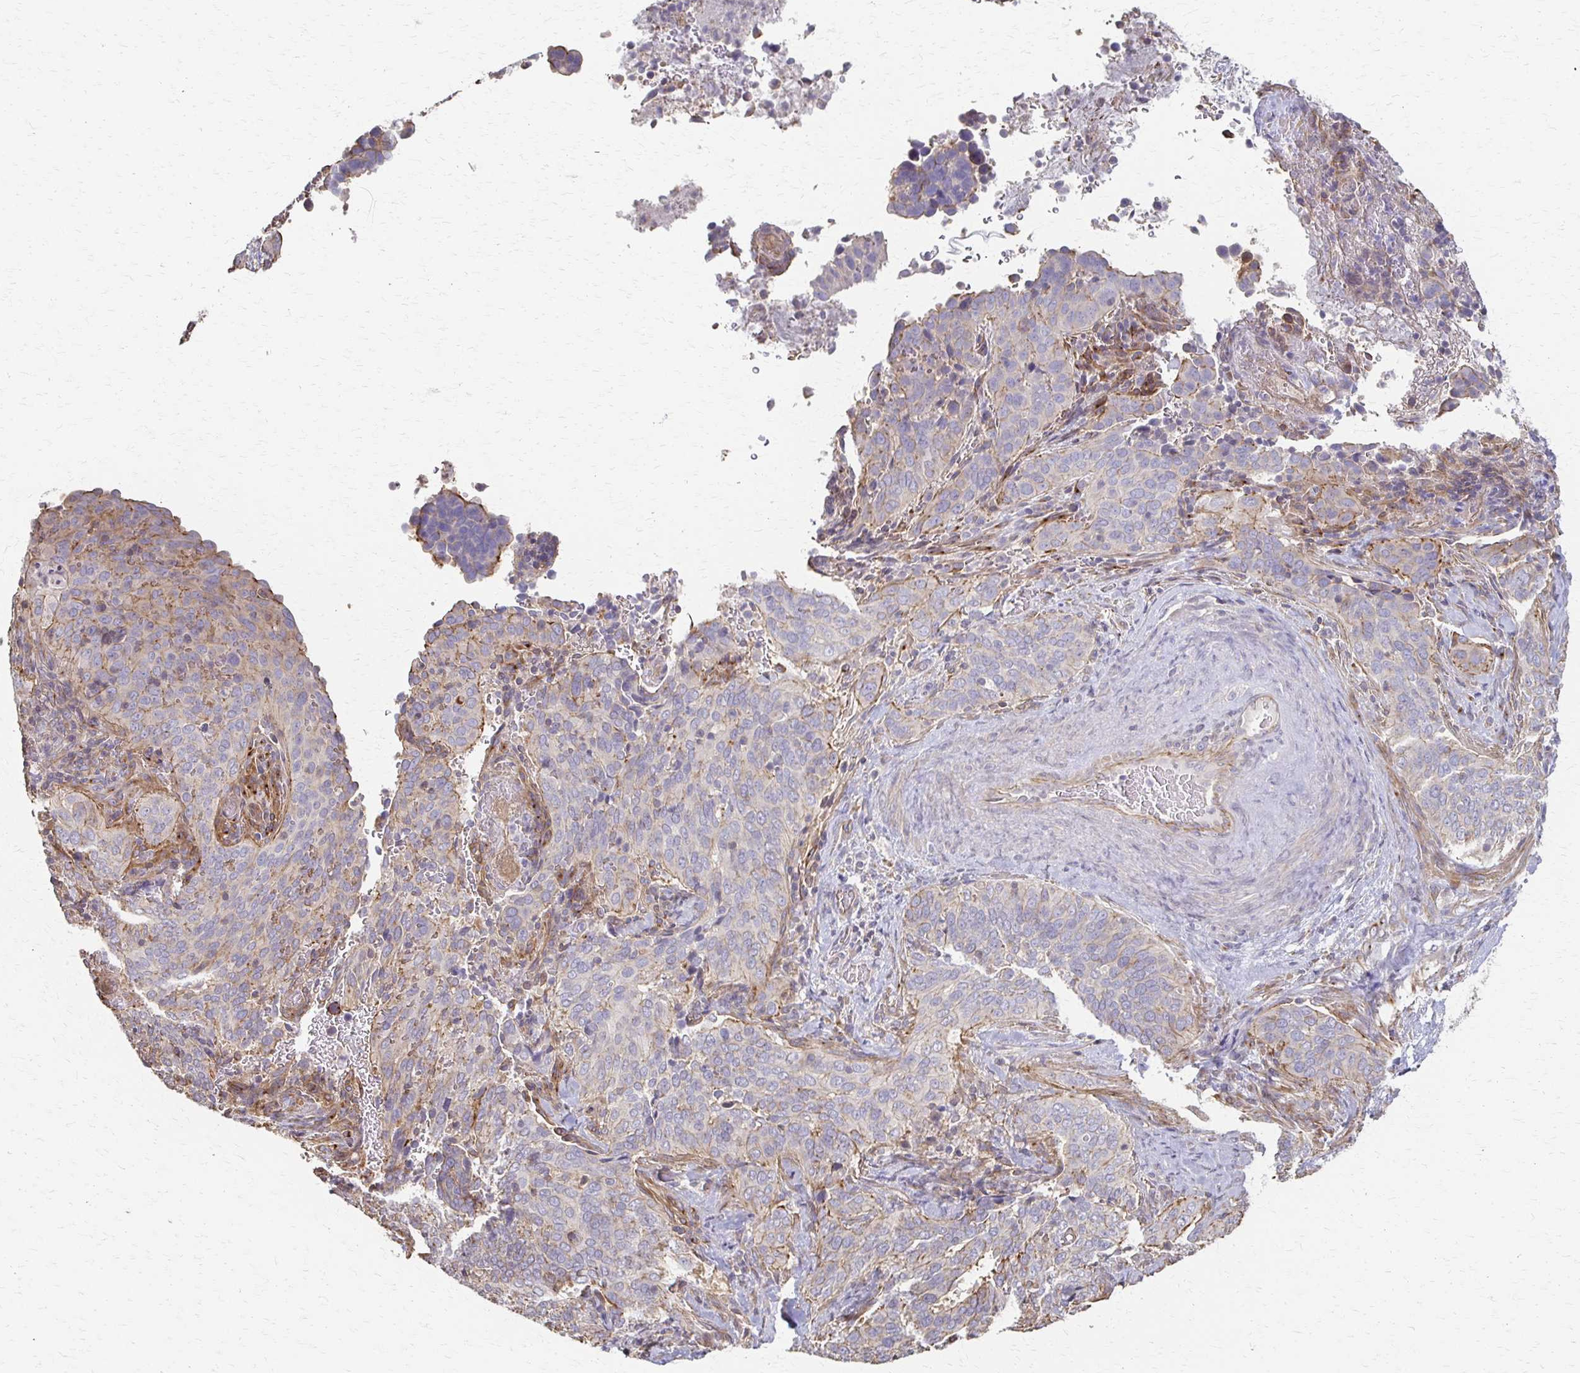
{"staining": {"intensity": "weak", "quantity": "<25%", "location": "cytoplasmic/membranous"}, "tissue": "cervical cancer", "cell_type": "Tumor cells", "image_type": "cancer", "snomed": [{"axis": "morphology", "description": "Squamous cell carcinoma, NOS"}, {"axis": "topography", "description": "Cervix"}], "caption": "Immunohistochemistry of cervical squamous cell carcinoma exhibits no positivity in tumor cells.", "gene": "C1QTNF7", "patient": {"sex": "female", "age": 38}}